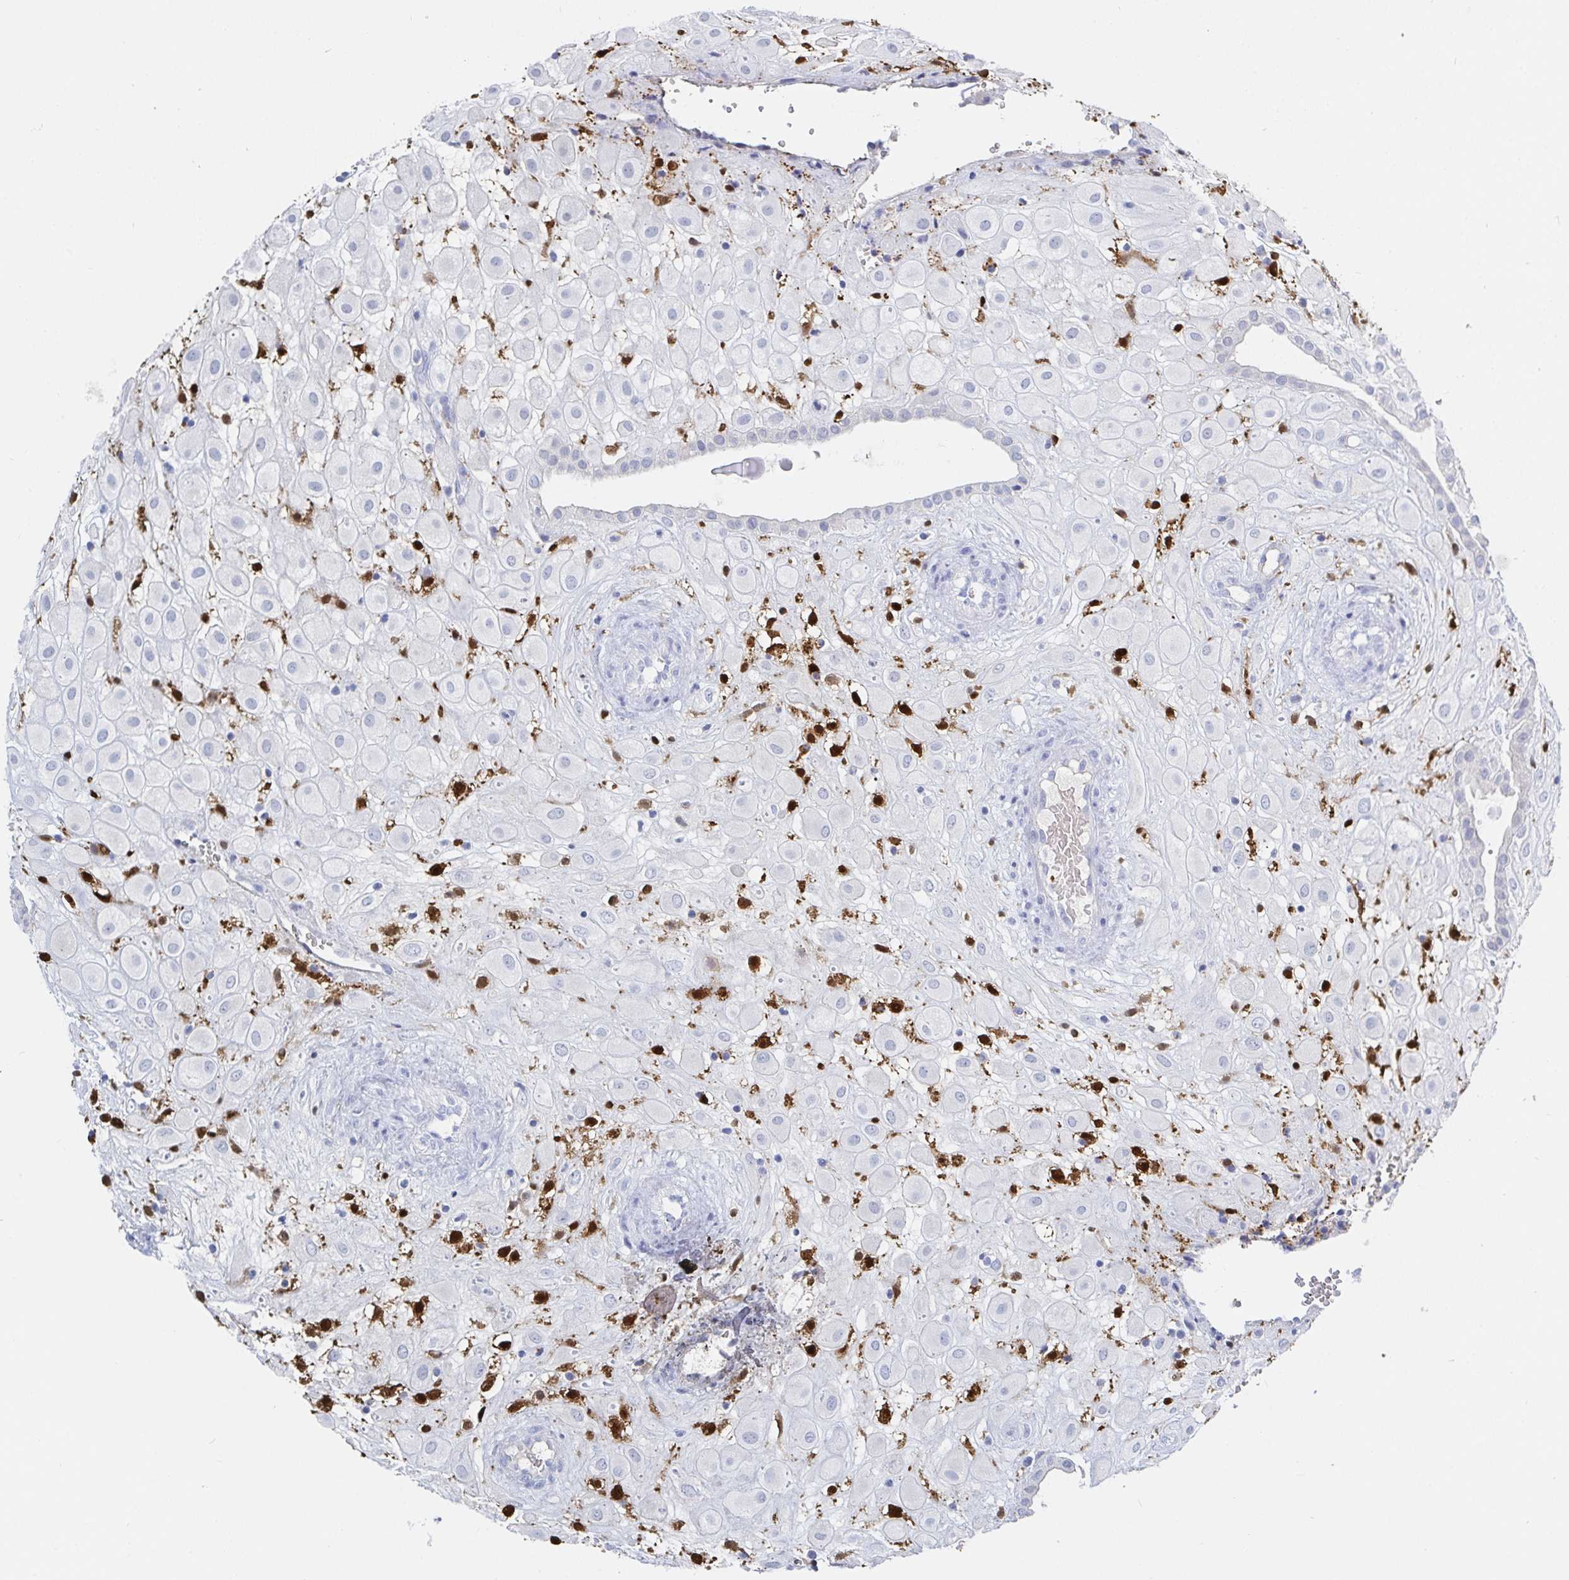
{"staining": {"intensity": "negative", "quantity": "none", "location": "none"}, "tissue": "placenta", "cell_type": "Decidual cells", "image_type": "normal", "snomed": [{"axis": "morphology", "description": "Normal tissue, NOS"}, {"axis": "topography", "description": "Placenta"}], "caption": "Immunohistochemistry photomicrograph of normal placenta: human placenta stained with DAB exhibits no significant protein staining in decidual cells.", "gene": "OR2A1", "patient": {"sex": "female", "age": 24}}